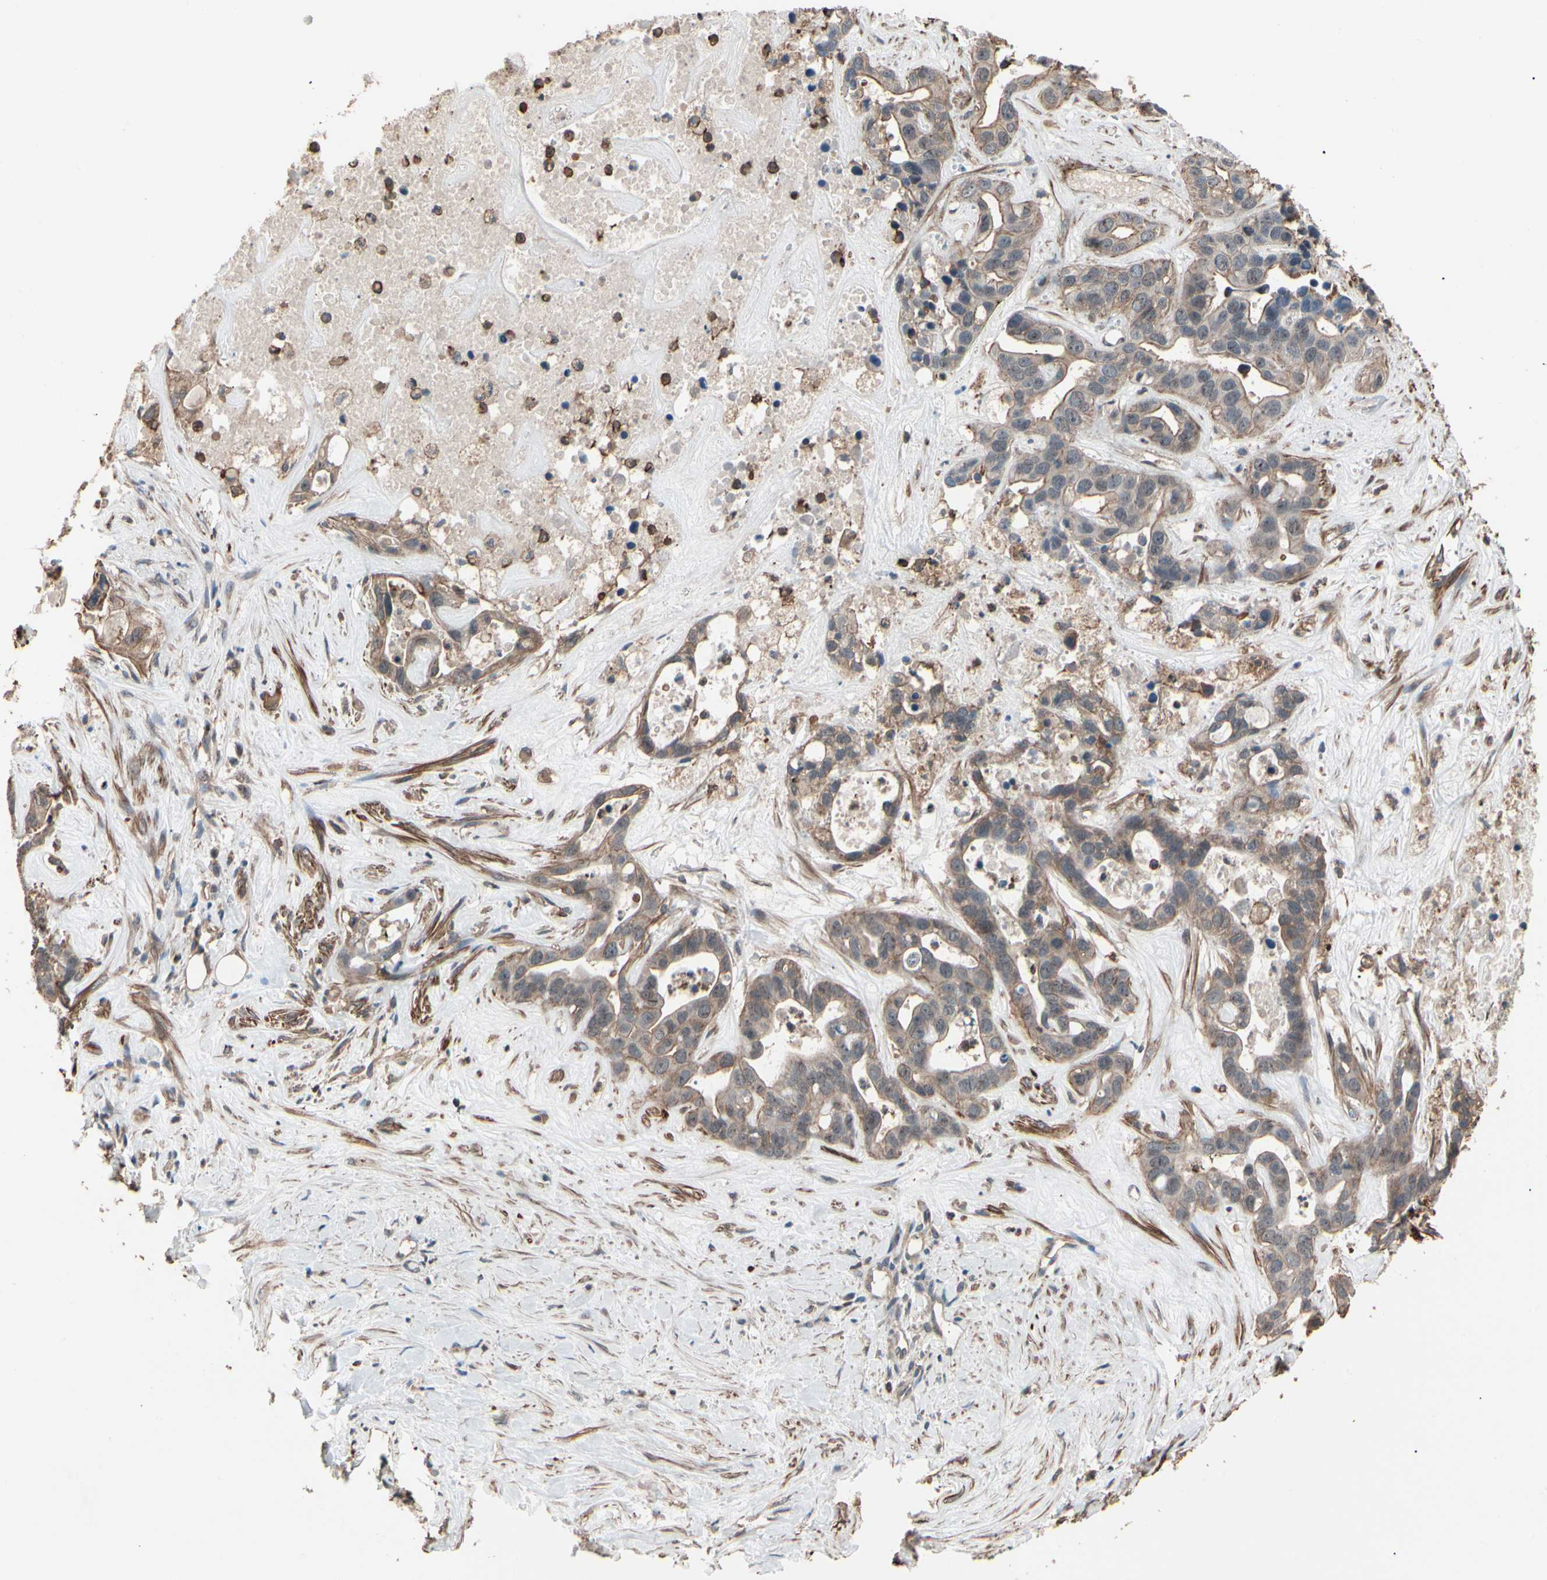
{"staining": {"intensity": "weak", "quantity": ">75%", "location": "cytoplasmic/membranous"}, "tissue": "liver cancer", "cell_type": "Tumor cells", "image_type": "cancer", "snomed": [{"axis": "morphology", "description": "Cholangiocarcinoma"}, {"axis": "topography", "description": "Liver"}], "caption": "IHC histopathology image of human liver cholangiocarcinoma stained for a protein (brown), which shows low levels of weak cytoplasmic/membranous staining in about >75% of tumor cells.", "gene": "MAPK13", "patient": {"sex": "female", "age": 65}}